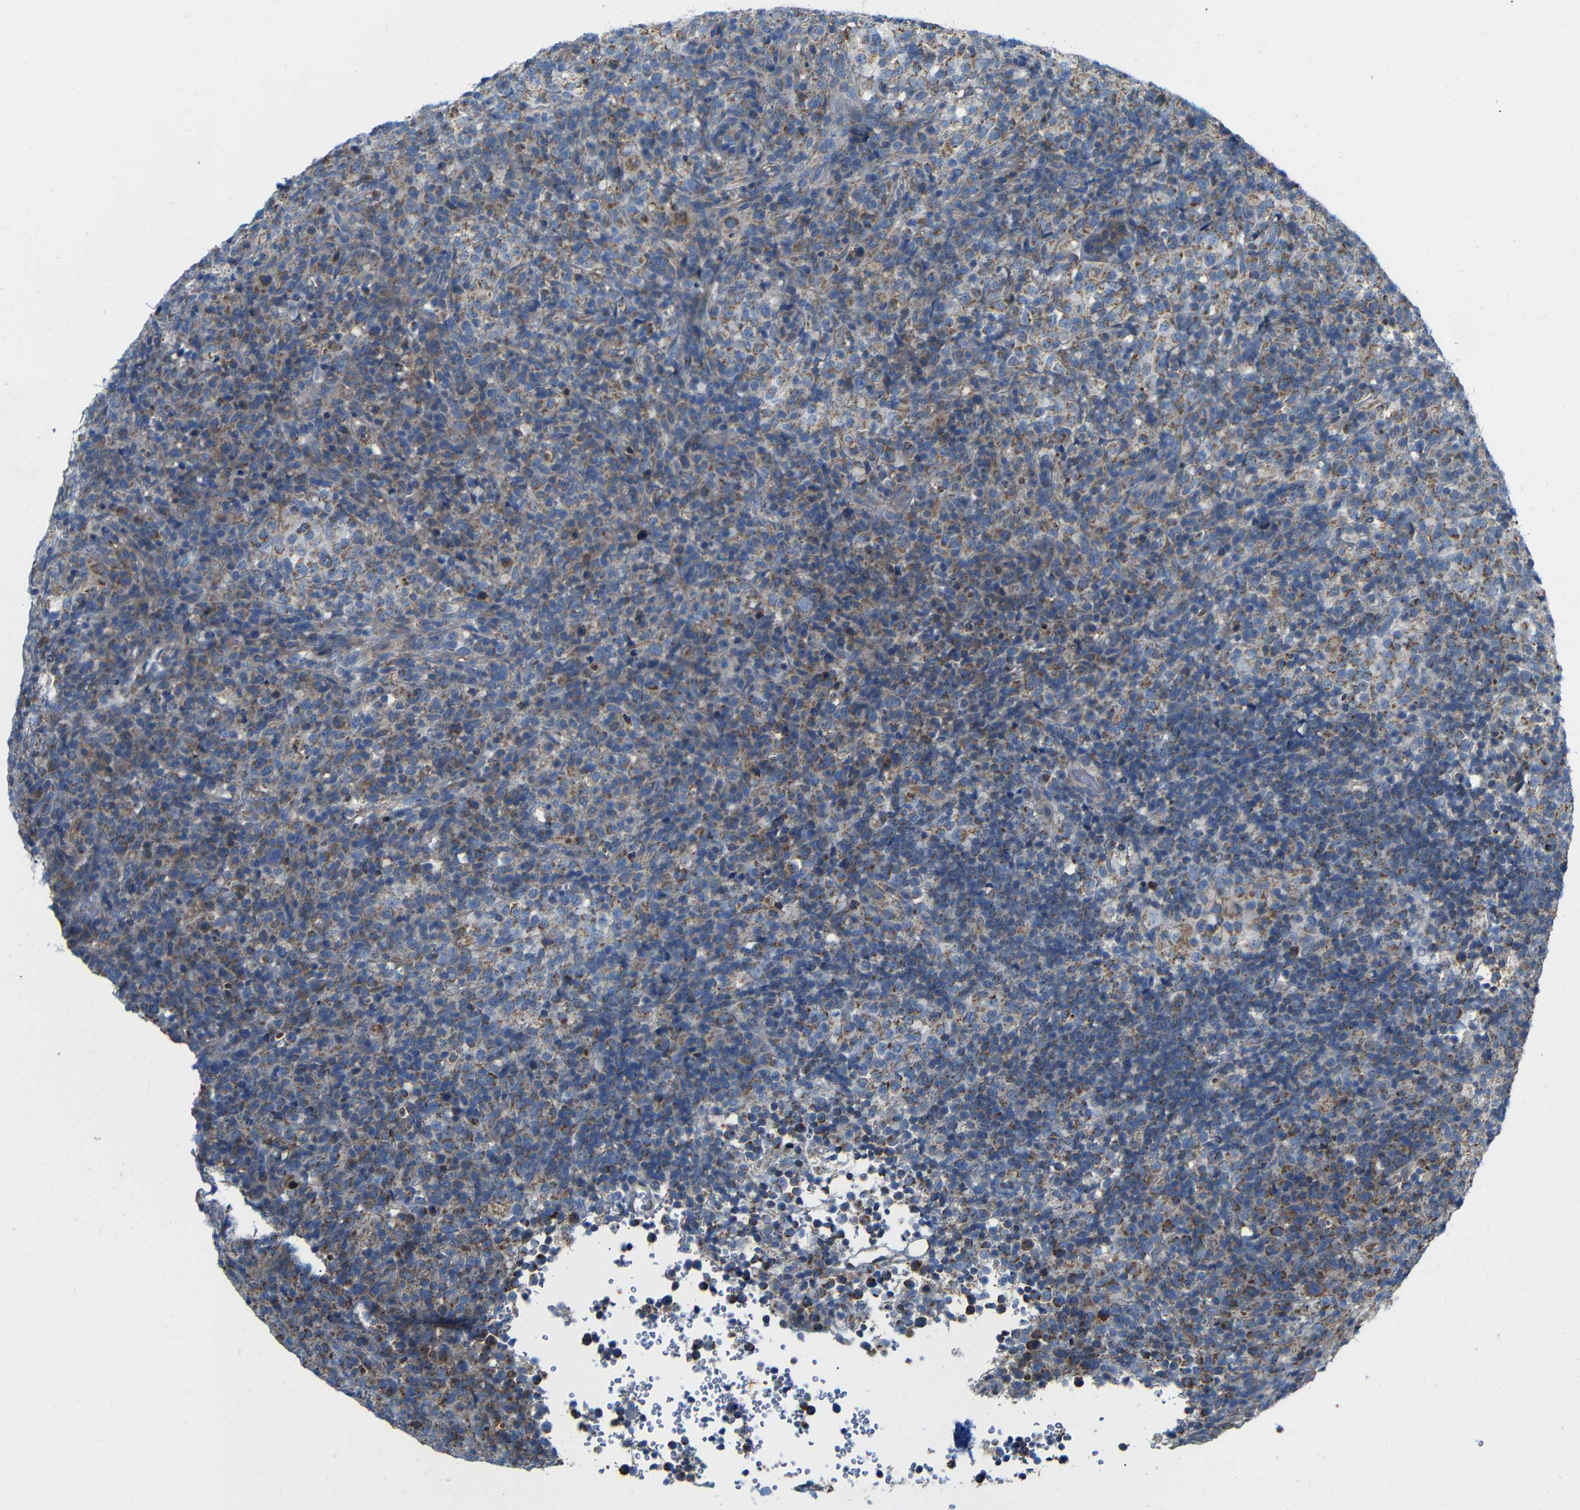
{"staining": {"intensity": "moderate", "quantity": ">75%", "location": "cytoplasmic/membranous"}, "tissue": "lymphoma", "cell_type": "Tumor cells", "image_type": "cancer", "snomed": [{"axis": "morphology", "description": "Malignant lymphoma, non-Hodgkin's type, High grade"}, {"axis": "topography", "description": "Lymph node"}], "caption": "The immunohistochemical stain labels moderate cytoplasmic/membranous staining in tumor cells of high-grade malignant lymphoma, non-Hodgkin's type tissue. (DAB IHC, brown staining for protein, blue staining for nuclei).", "gene": "FAM171B", "patient": {"sex": "female", "age": 76}}